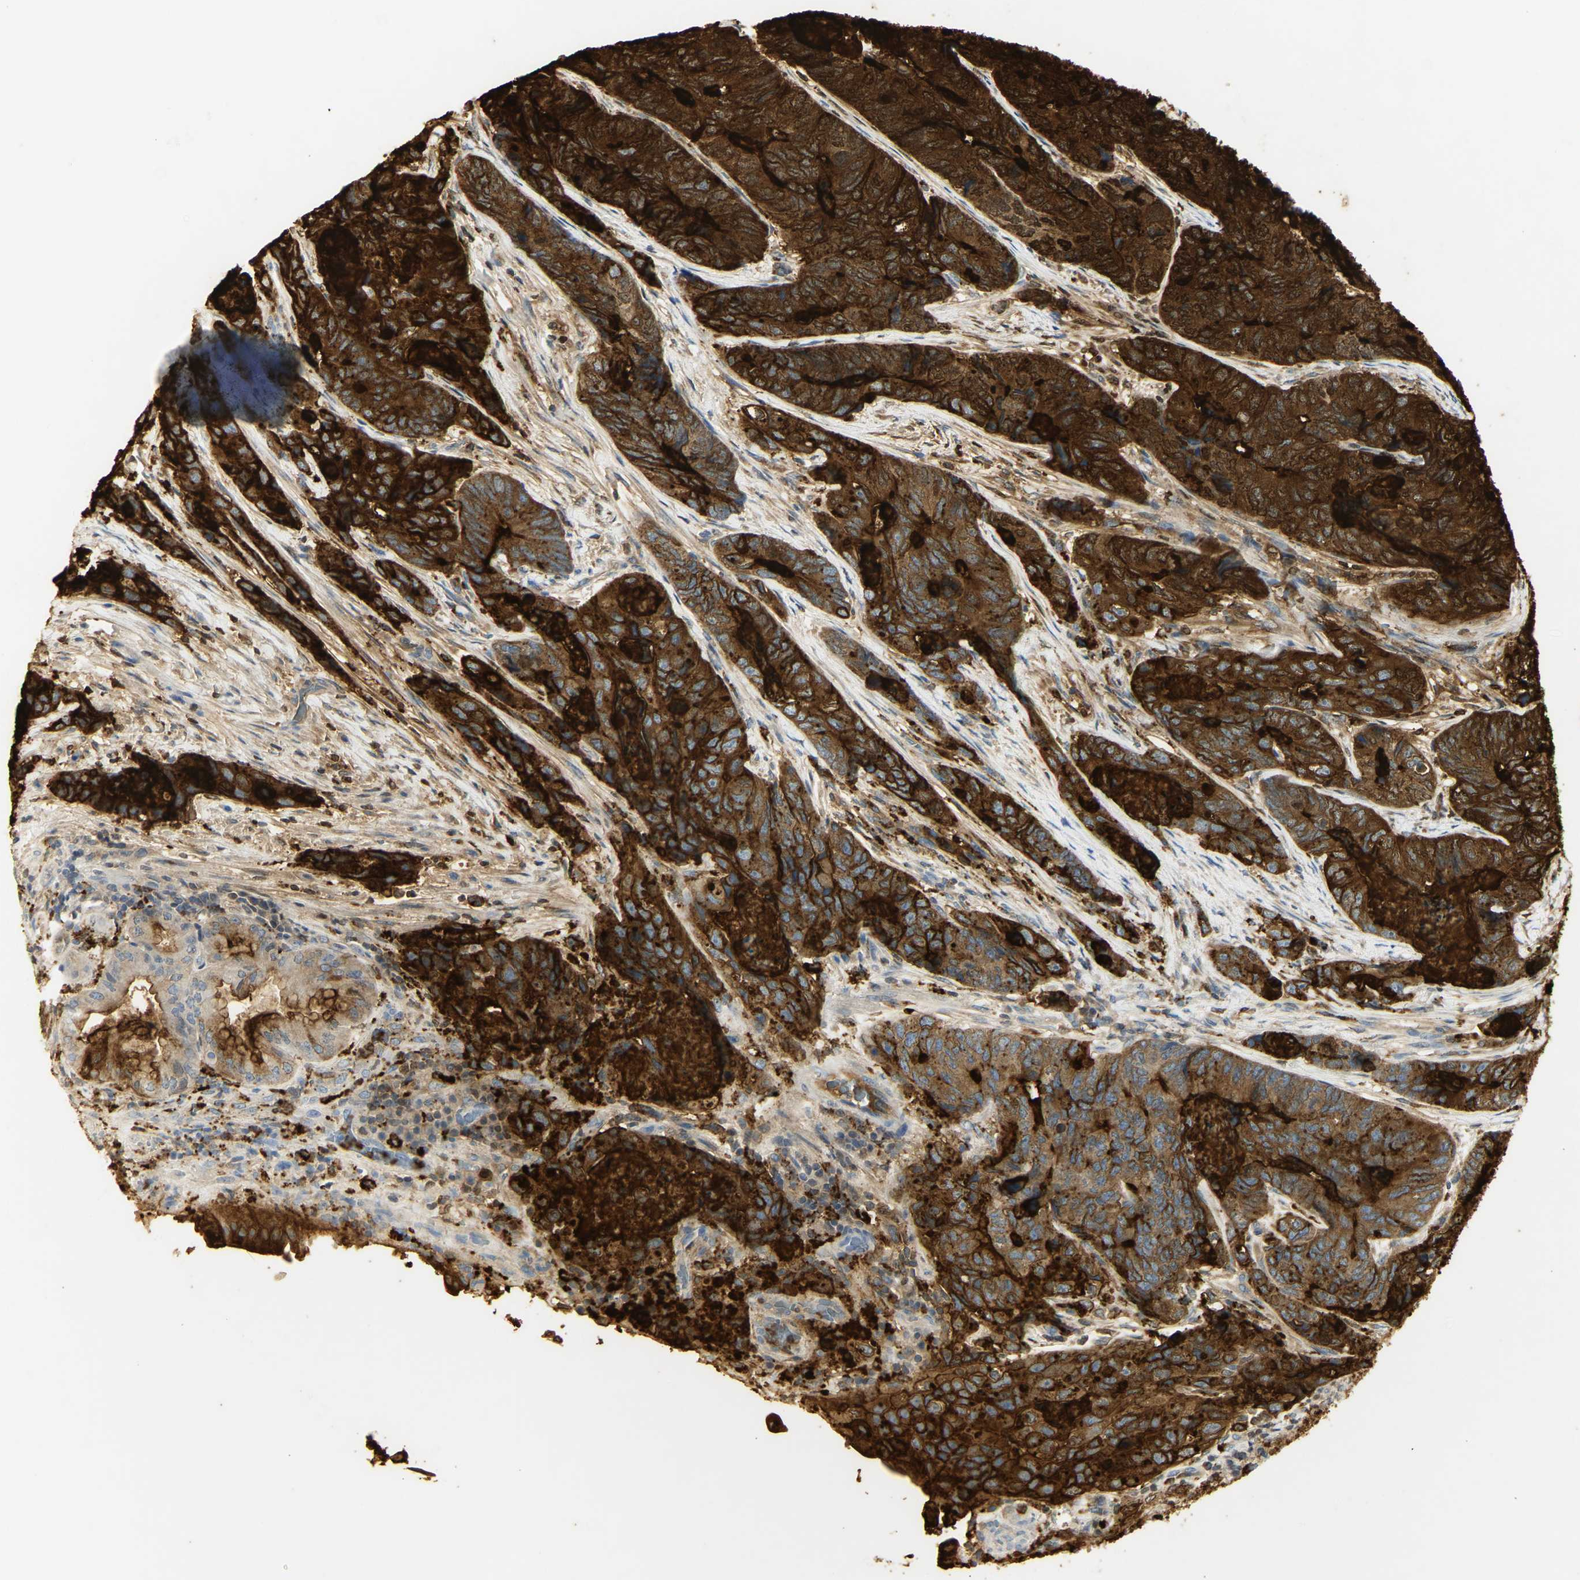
{"staining": {"intensity": "strong", "quantity": ">75%", "location": "cytoplasmic/membranous"}, "tissue": "stomach cancer", "cell_type": "Tumor cells", "image_type": "cancer", "snomed": [{"axis": "morphology", "description": "Adenocarcinoma, NOS"}, {"axis": "topography", "description": "Stomach"}], "caption": "DAB (3,3'-diaminobenzidine) immunohistochemical staining of stomach cancer (adenocarcinoma) demonstrates strong cytoplasmic/membranous protein expression in about >75% of tumor cells.", "gene": "CEACAM5", "patient": {"sex": "female", "age": 89}}